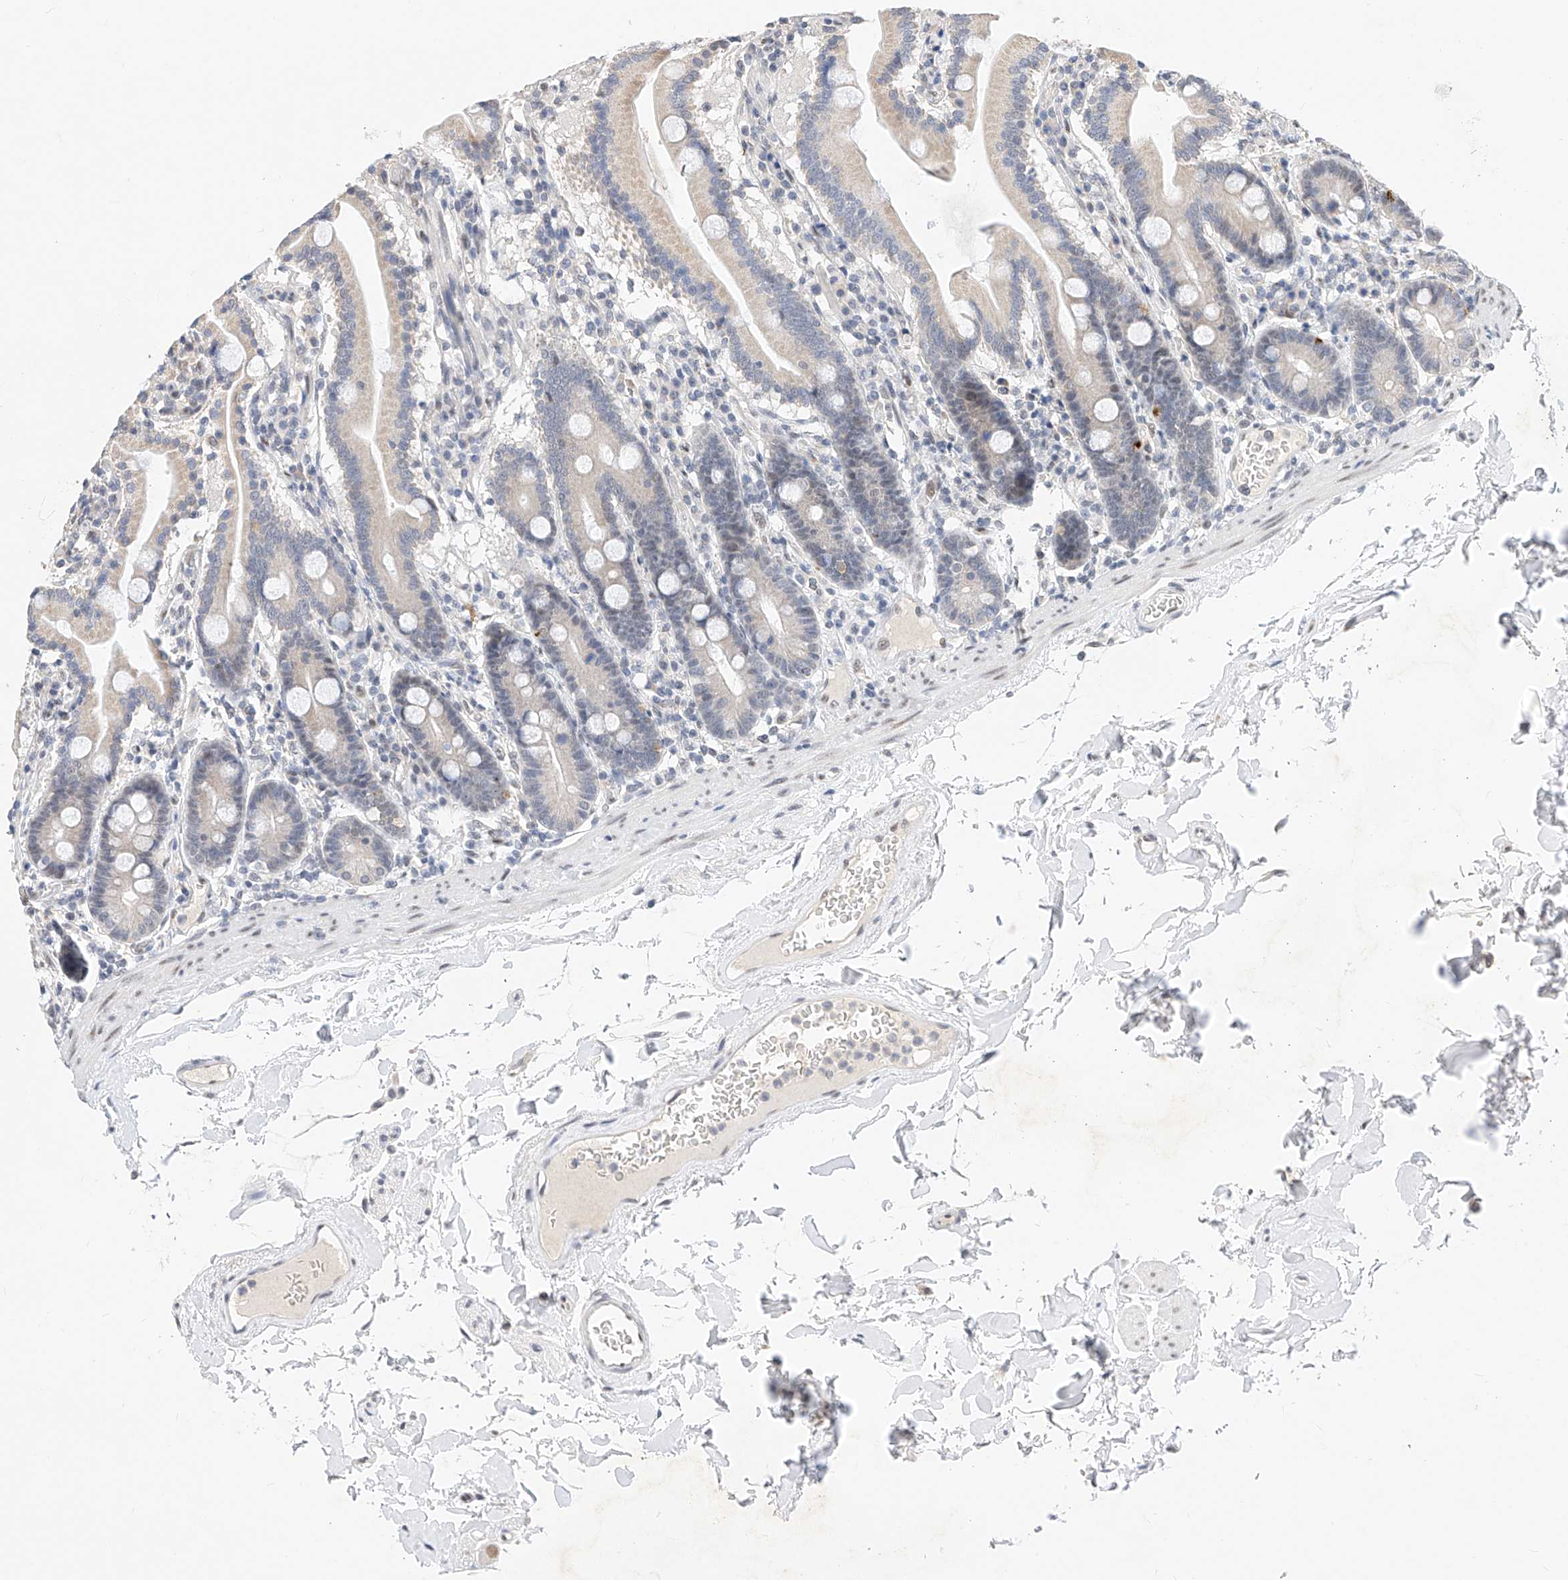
{"staining": {"intensity": "negative", "quantity": "none", "location": "none"}, "tissue": "duodenum", "cell_type": "Glandular cells", "image_type": "normal", "snomed": [{"axis": "morphology", "description": "Normal tissue, NOS"}, {"axis": "topography", "description": "Duodenum"}], "caption": "IHC of normal human duodenum reveals no positivity in glandular cells.", "gene": "KCNJ1", "patient": {"sex": "male", "age": 55}}